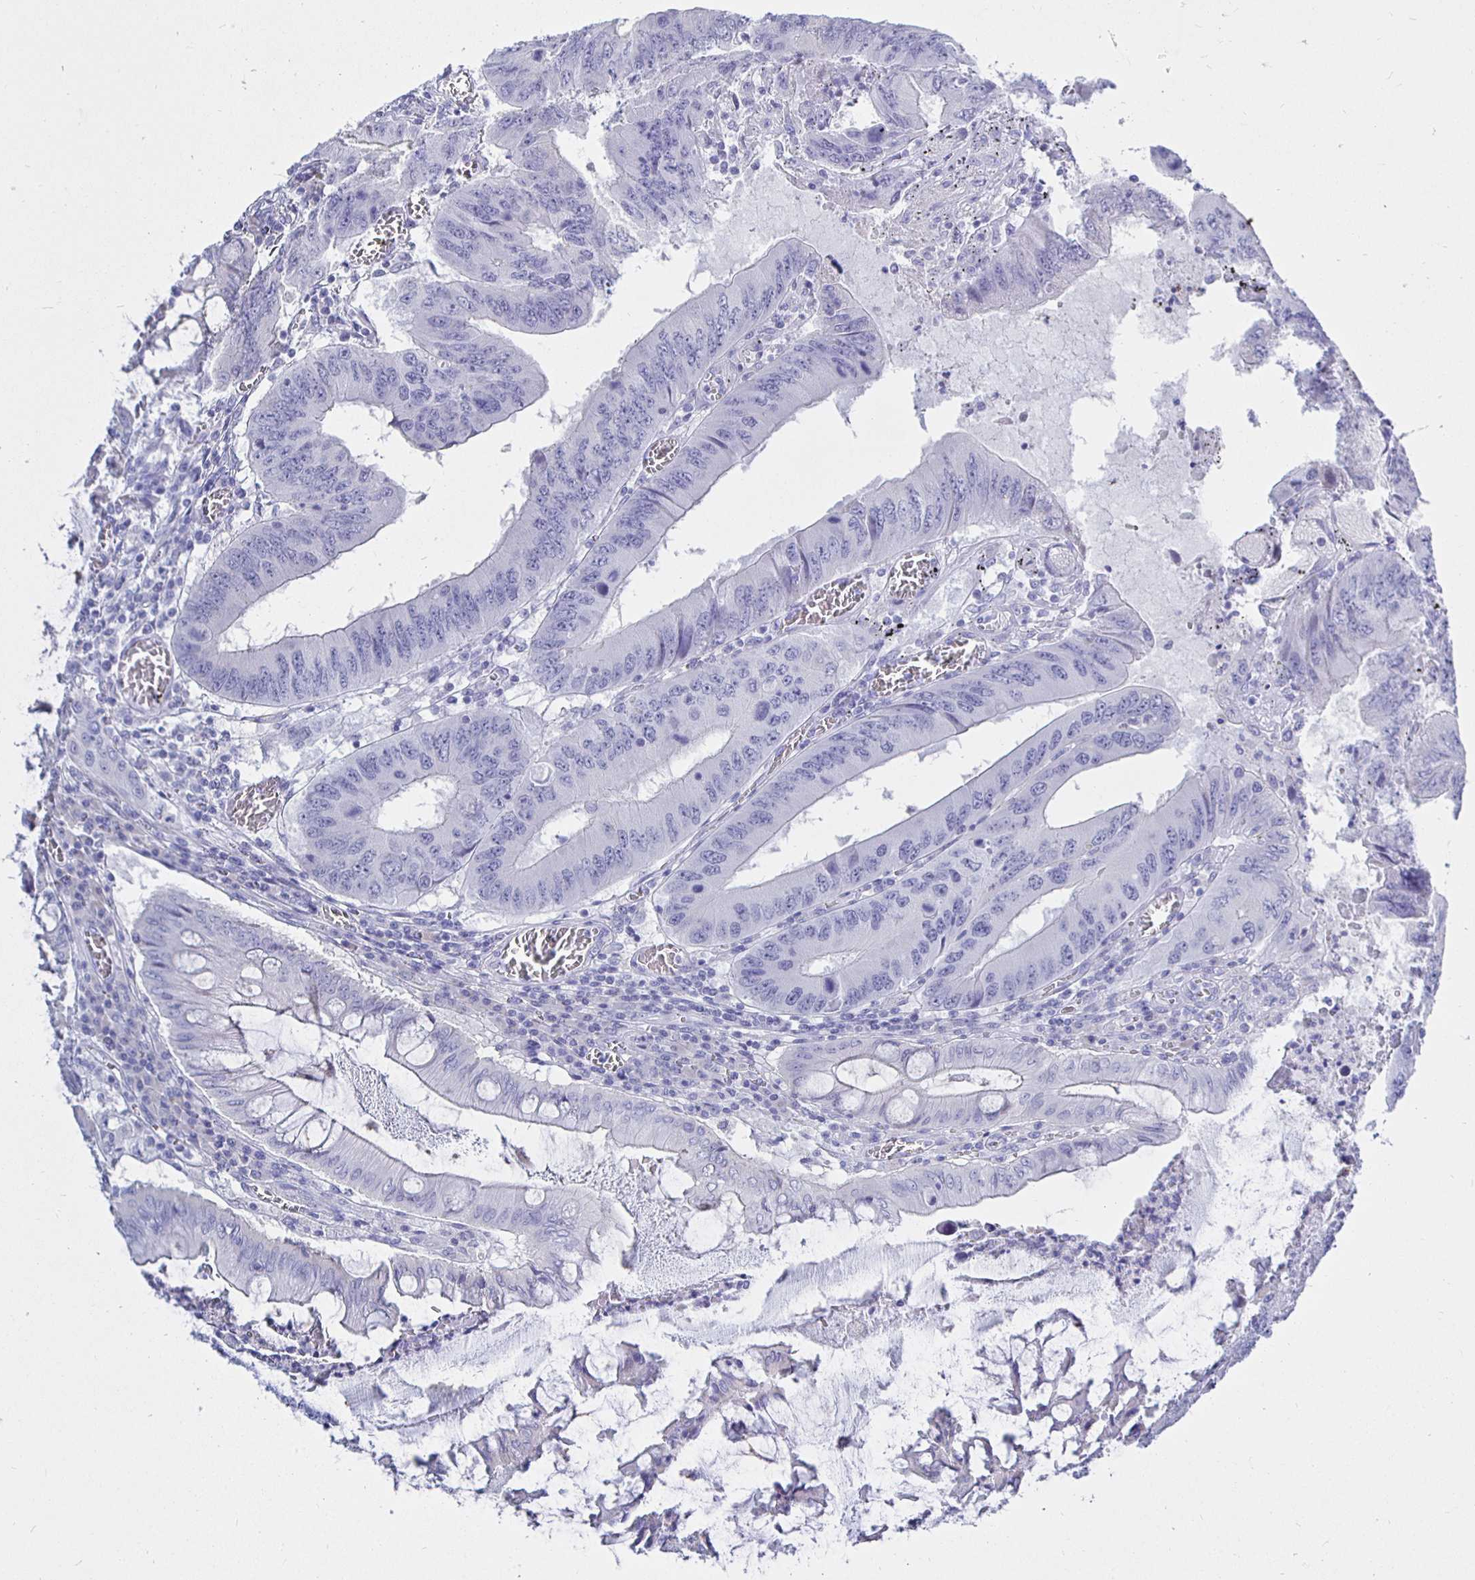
{"staining": {"intensity": "negative", "quantity": "none", "location": "none"}, "tissue": "colorectal cancer", "cell_type": "Tumor cells", "image_type": "cancer", "snomed": [{"axis": "morphology", "description": "Adenocarcinoma, NOS"}, {"axis": "topography", "description": "Colon"}], "caption": "IHC histopathology image of neoplastic tissue: human adenocarcinoma (colorectal) stained with DAB displays no significant protein expression in tumor cells.", "gene": "UMOD", "patient": {"sex": "male", "age": 53}}